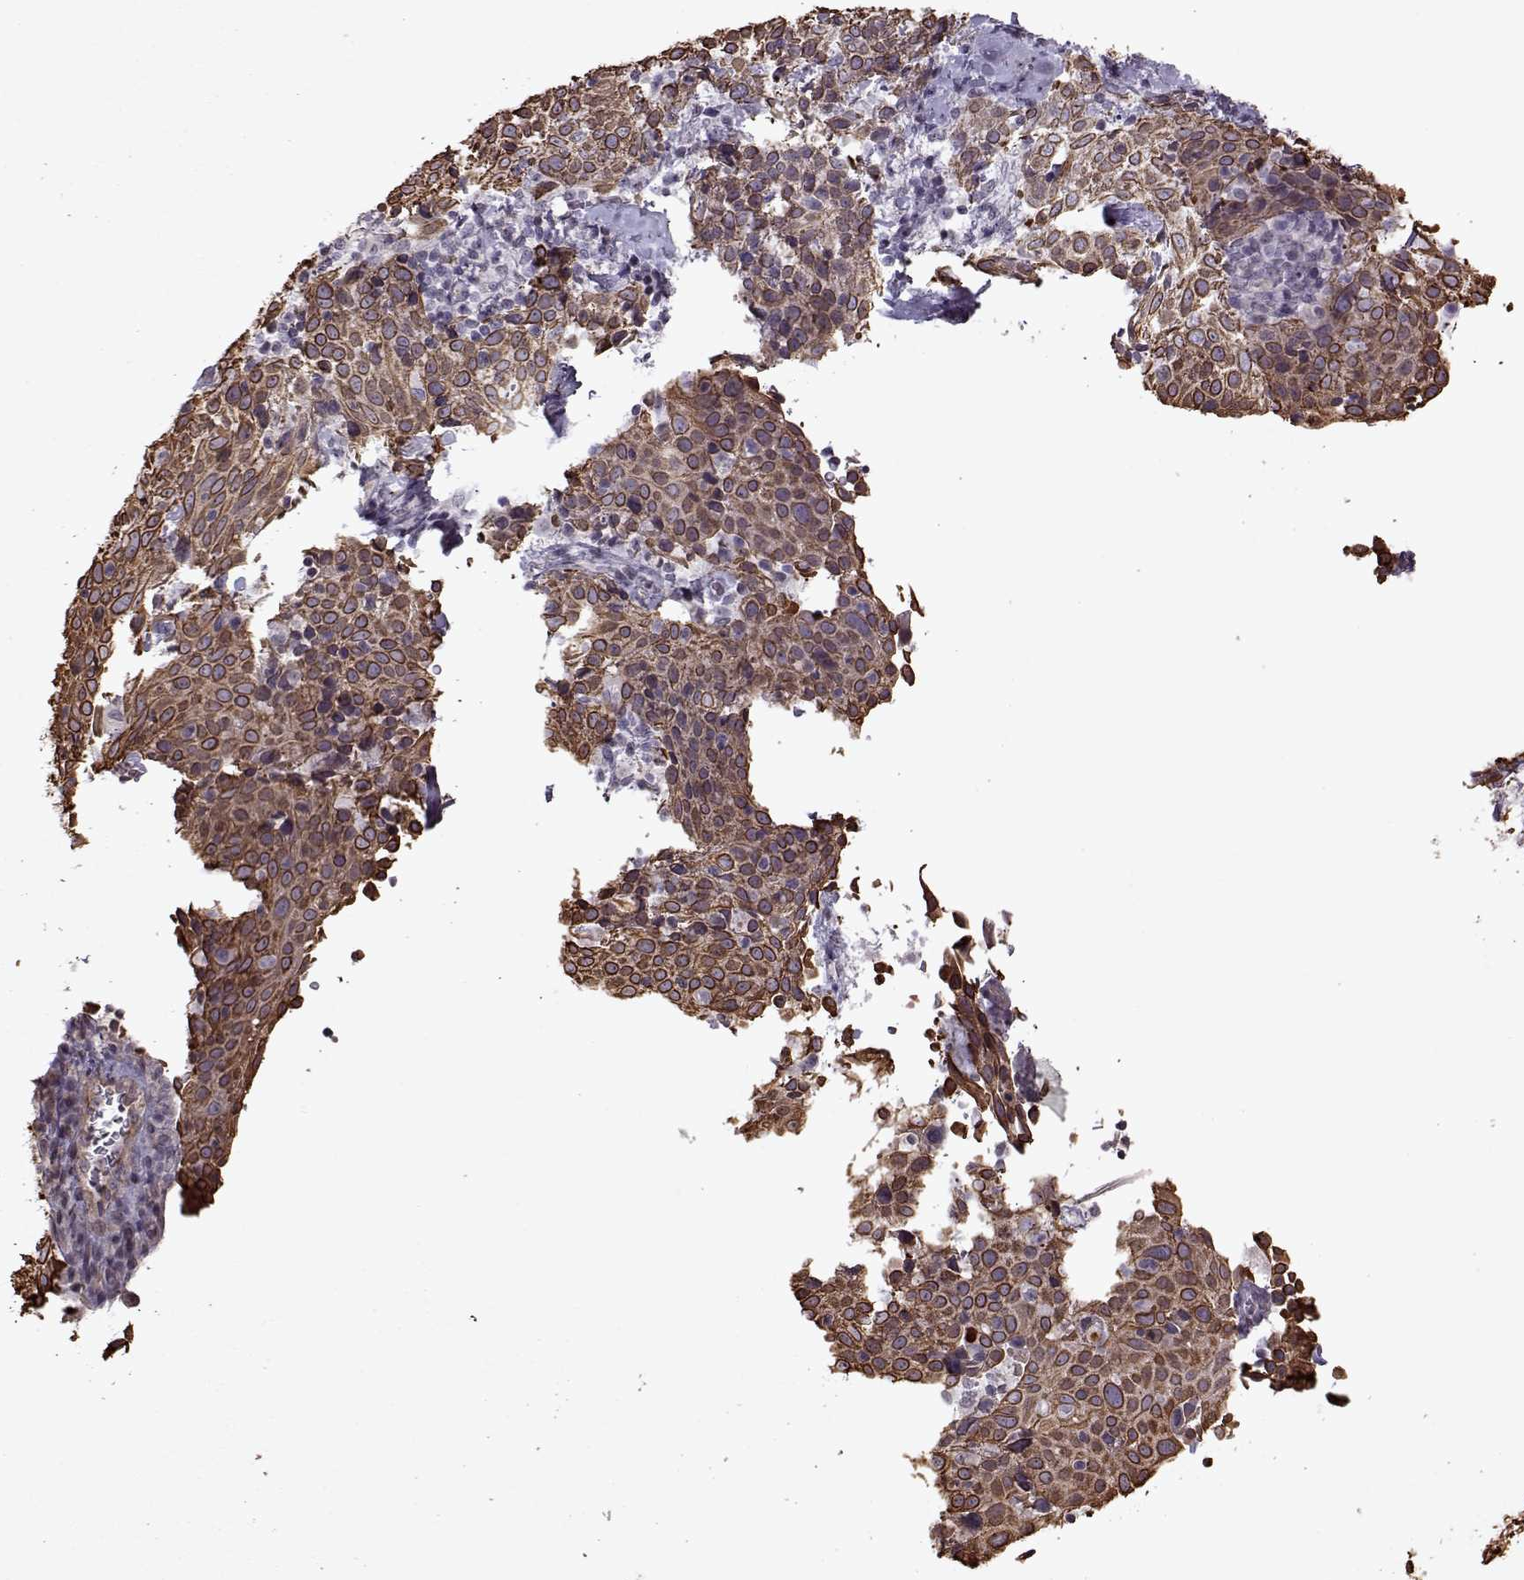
{"staining": {"intensity": "moderate", "quantity": ">75%", "location": "cytoplasmic/membranous"}, "tissue": "cervical cancer", "cell_type": "Tumor cells", "image_type": "cancer", "snomed": [{"axis": "morphology", "description": "Squamous cell carcinoma, NOS"}, {"axis": "topography", "description": "Cervix"}], "caption": "This is an image of IHC staining of cervical cancer (squamous cell carcinoma), which shows moderate staining in the cytoplasmic/membranous of tumor cells.", "gene": "KRT9", "patient": {"sex": "female", "age": 61}}